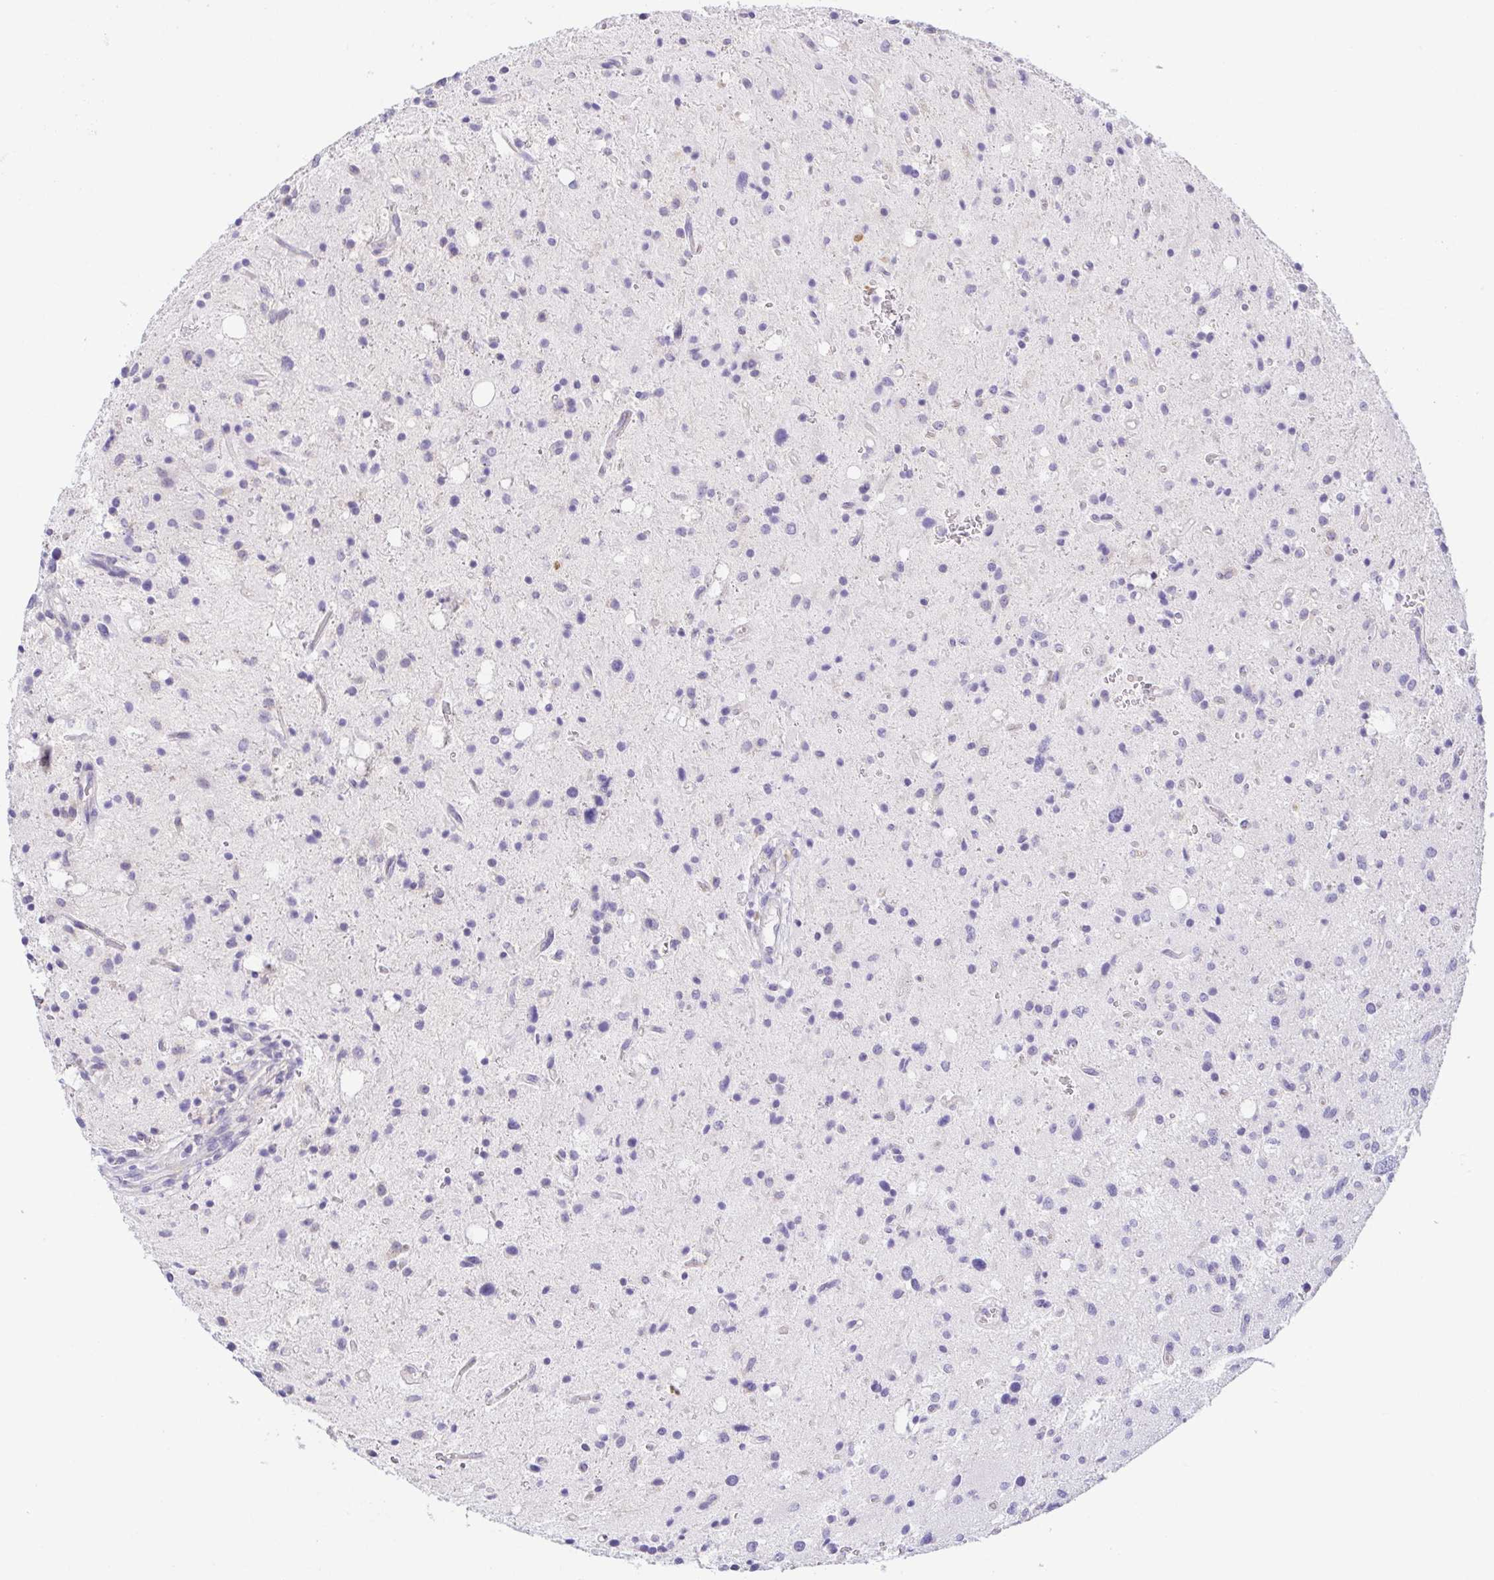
{"staining": {"intensity": "negative", "quantity": "none", "location": "none"}, "tissue": "glioma", "cell_type": "Tumor cells", "image_type": "cancer", "snomed": [{"axis": "morphology", "description": "Glioma, malignant, Low grade"}, {"axis": "topography", "description": "Brain"}], "caption": "A photomicrograph of glioma stained for a protein exhibits no brown staining in tumor cells. (DAB IHC visualized using brightfield microscopy, high magnification).", "gene": "KRTDAP", "patient": {"sex": "female", "age": 58}}